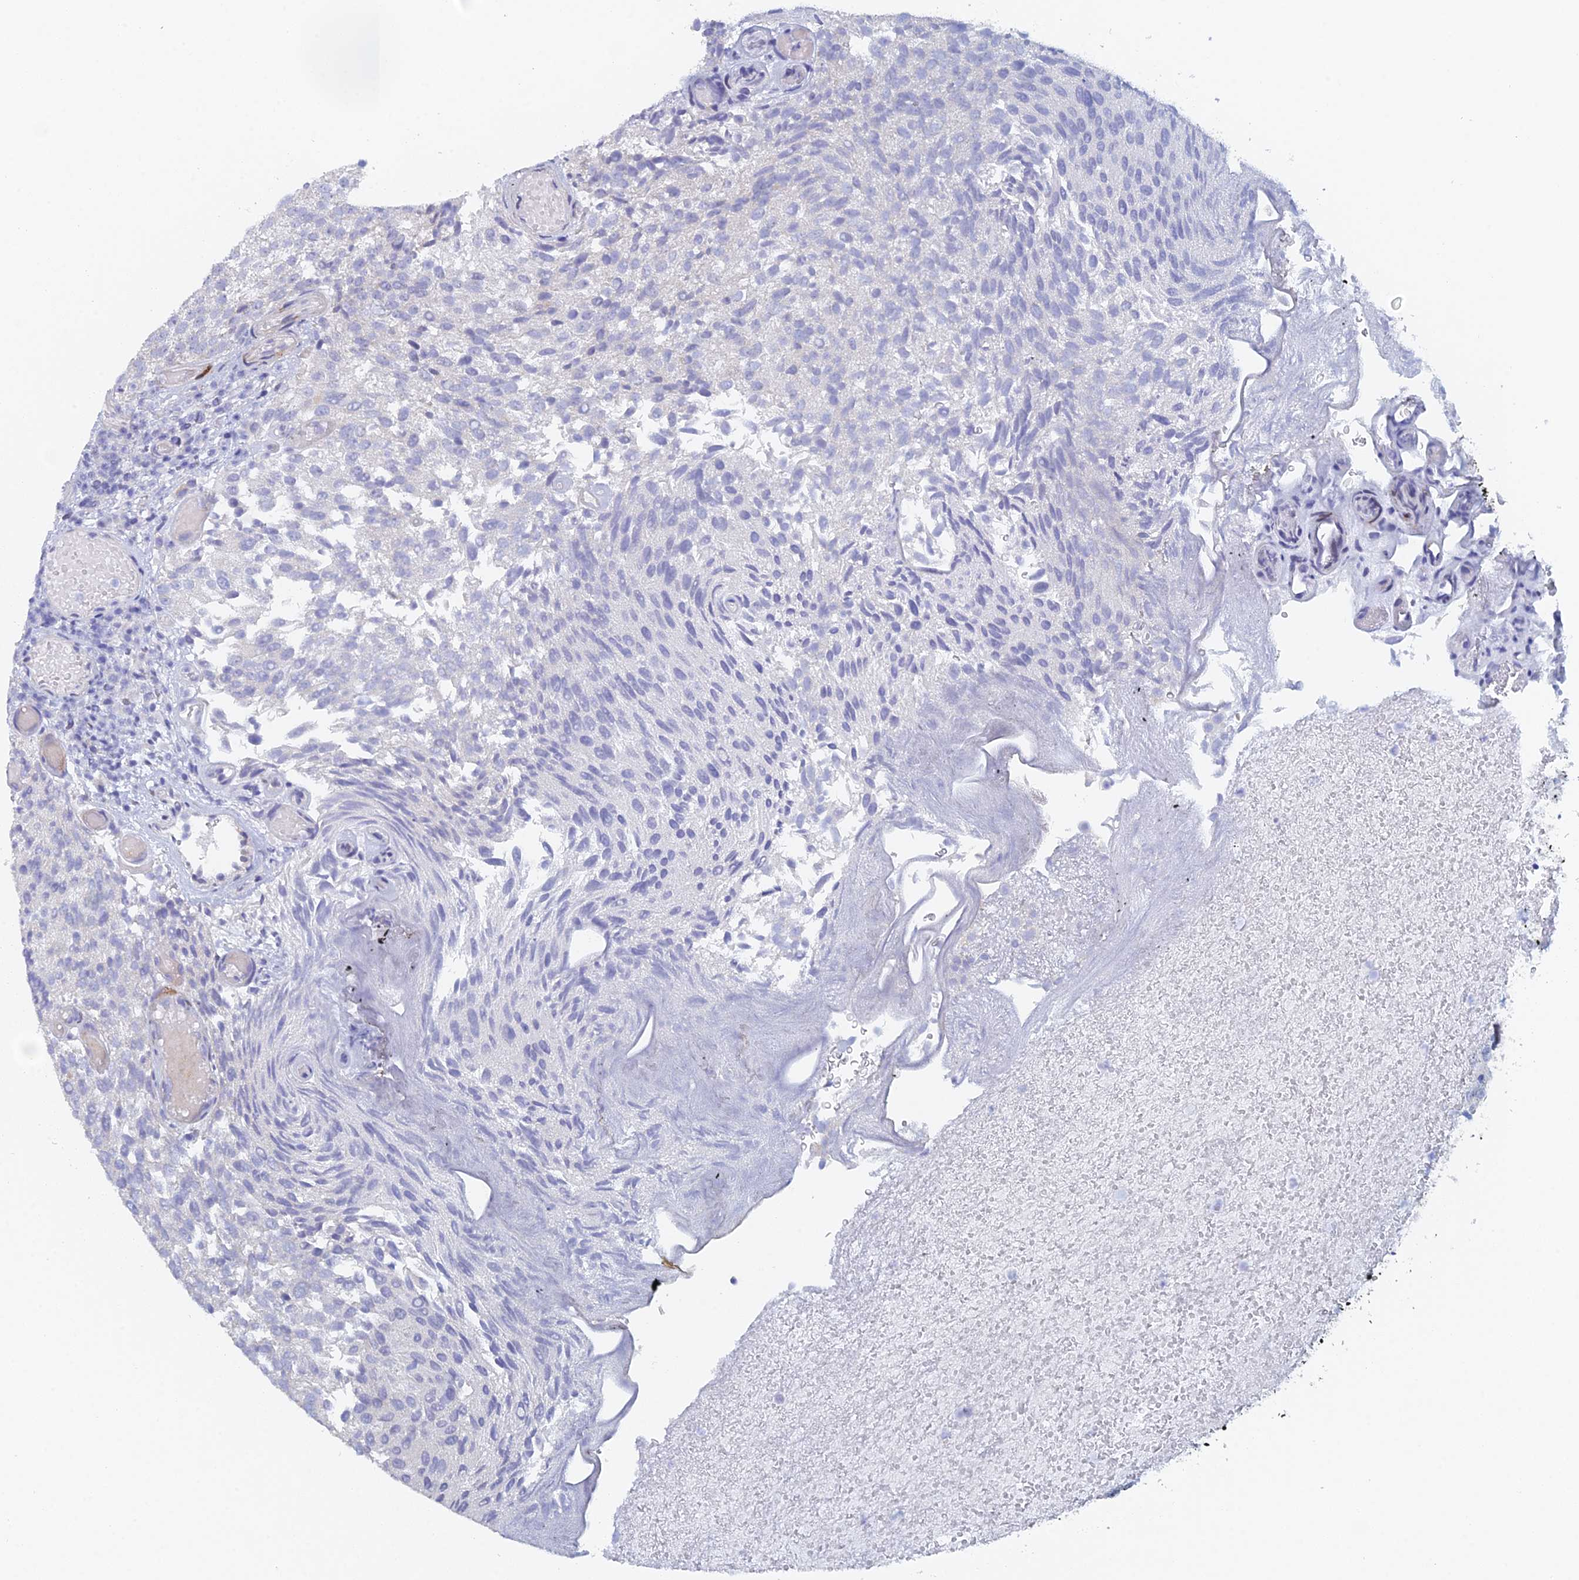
{"staining": {"intensity": "negative", "quantity": "none", "location": "none"}, "tissue": "urothelial cancer", "cell_type": "Tumor cells", "image_type": "cancer", "snomed": [{"axis": "morphology", "description": "Urothelial carcinoma, Low grade"}, {"axis": "topography", "description": "Urinary bladder"}], "caption": "Immunohistochemical staining of low-grade urothelial carcinoma shows no significant staining in tumor cells.", "gene": "DRGX", "patient": {"sex": "male", "age": 78}}